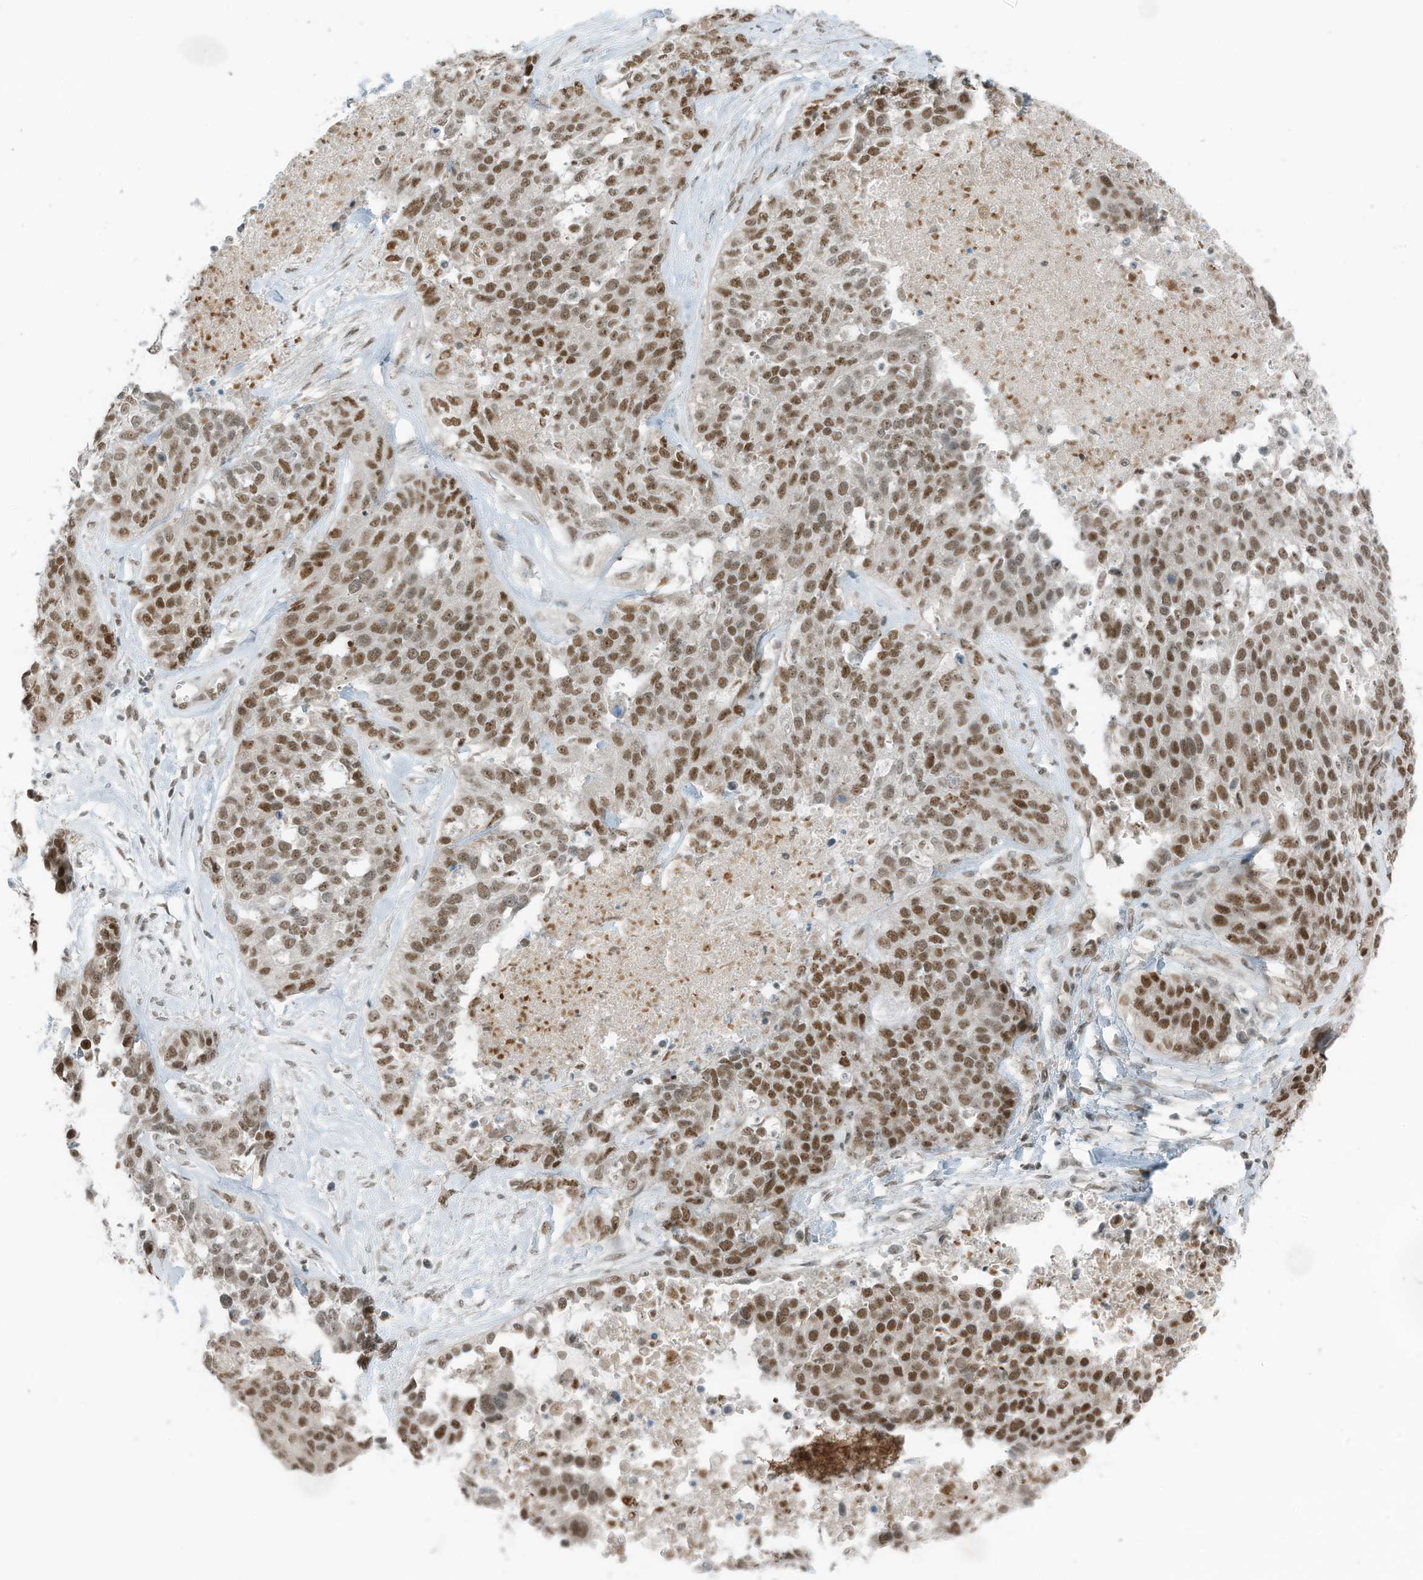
{"staining": {"intensity": "moderate", "quantity": ">75%", "location": "nuclear"}, "tissue": "ovarian cancer", "cell_type": "Tumor cells", "image_type": "cancer", "snomed": [{"axis": "morphology", "description": "Cystadenocarcinoma, serous, NOS"}, {"axis": "topography", "description": "Ovary"}], "caption": "High-power microscopy captured an IHC photomicrograph of ovarian cancer (serous cystadenocarcinoma), revealing moderate nuclear expression in about >75% of tumor cells.", "gene": "WRNIP1", "patient": {"sex": "female", "age": 44}}